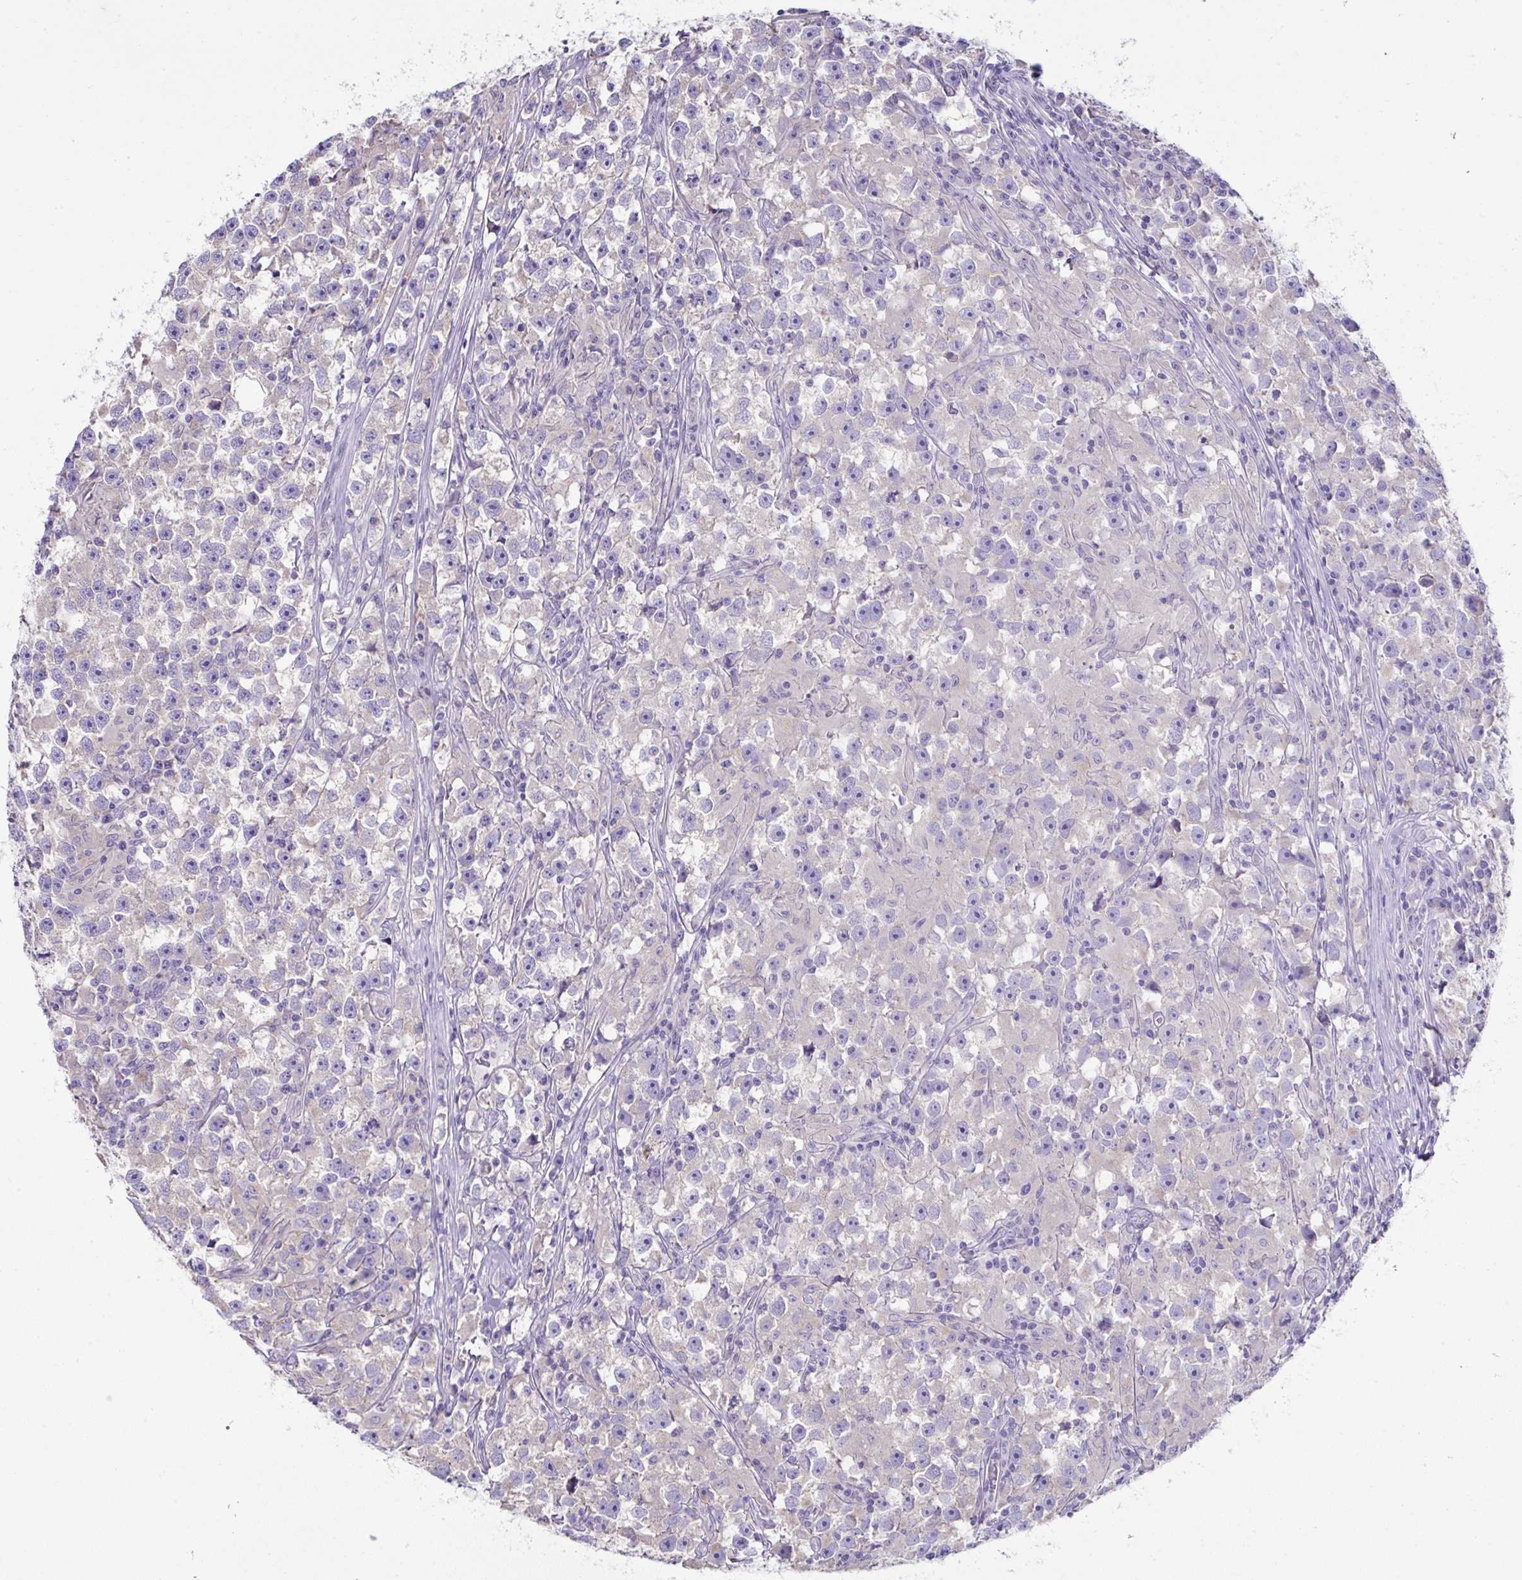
{"staining": {"intensity": "negative", "quantity": "none", "location": "none"}, "tissue": "testis cancer", "cell_type": "Tumor cells", "image_type": "cancer", "snomed": [{"axis": "morphology", "description": "Seminoma, NOS"}, {"axis": "topography", "description": "Testis"}], "caption": "IHC image of testis cancer stained for a protein (brown), which demonstrates no expression in tumor cells. (Brightfield microscopy of DAB (3,3'-diaminobenzidine) immunohistochemistry at high magnification).", "gene": "OR4P4", "patient": {"sex": "male", "age": 33}}